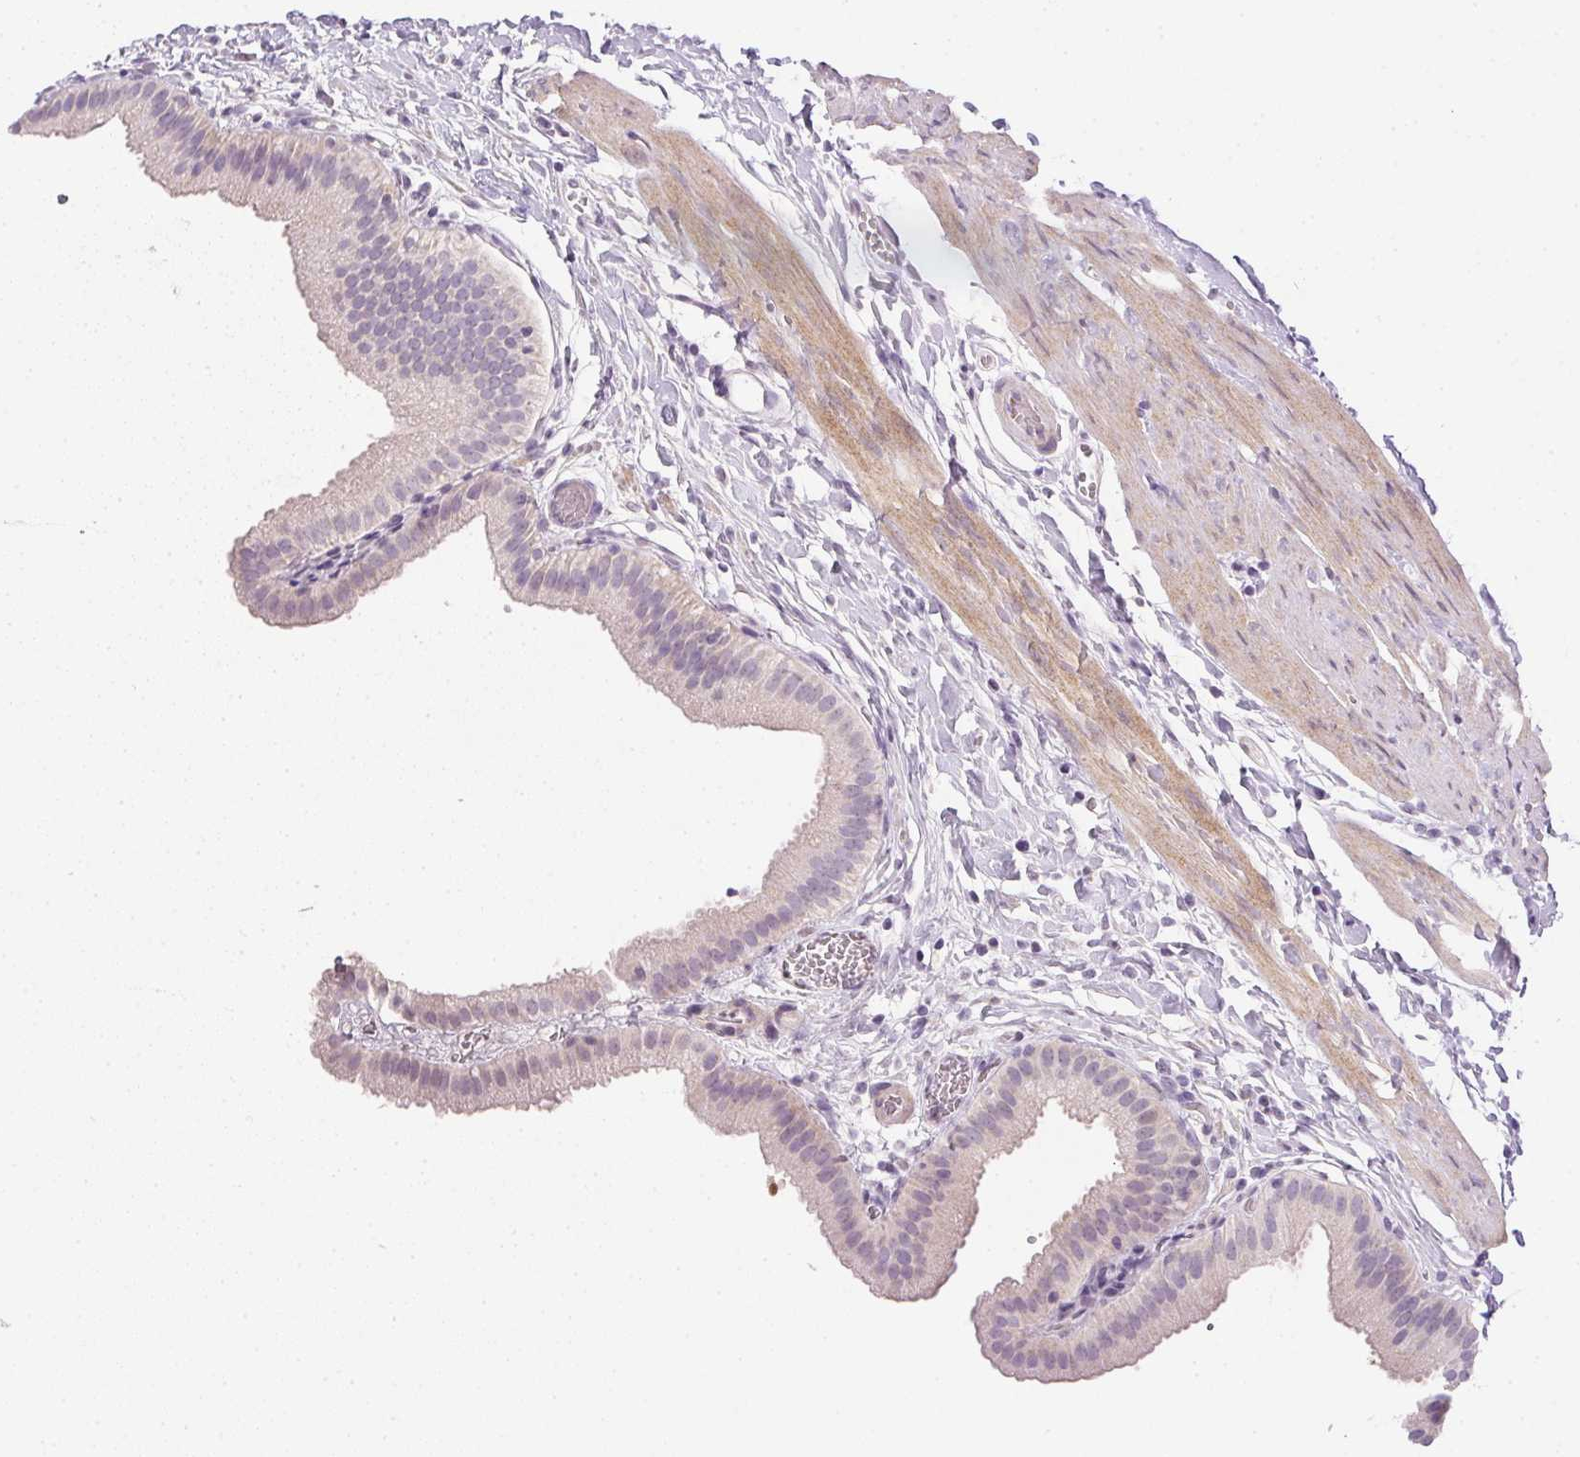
{"staining": {"intensity": "negative", "quantity": "none", "location": "none"}, "tissue": "gallbladder", "cell_type": "Glandular cells", "image_type": "normal", "snomed": [{"axis": "morphology", "description": "Normal tissue, NOS"}, {"axis": "topography", "description": "Gallbladder"}], "caption": "DAB immunohistochemical staining of unremarkable human gallbladder reveals no significant expression in glandular cells. Brightfield microscopy of IHC stained with DAB (3,3'-diaminobenzidine) (brown) and hematoxylin (blue), captured at high magnification.", "gene": "PRL", "patient": {"sex": "female", "age": 63}}